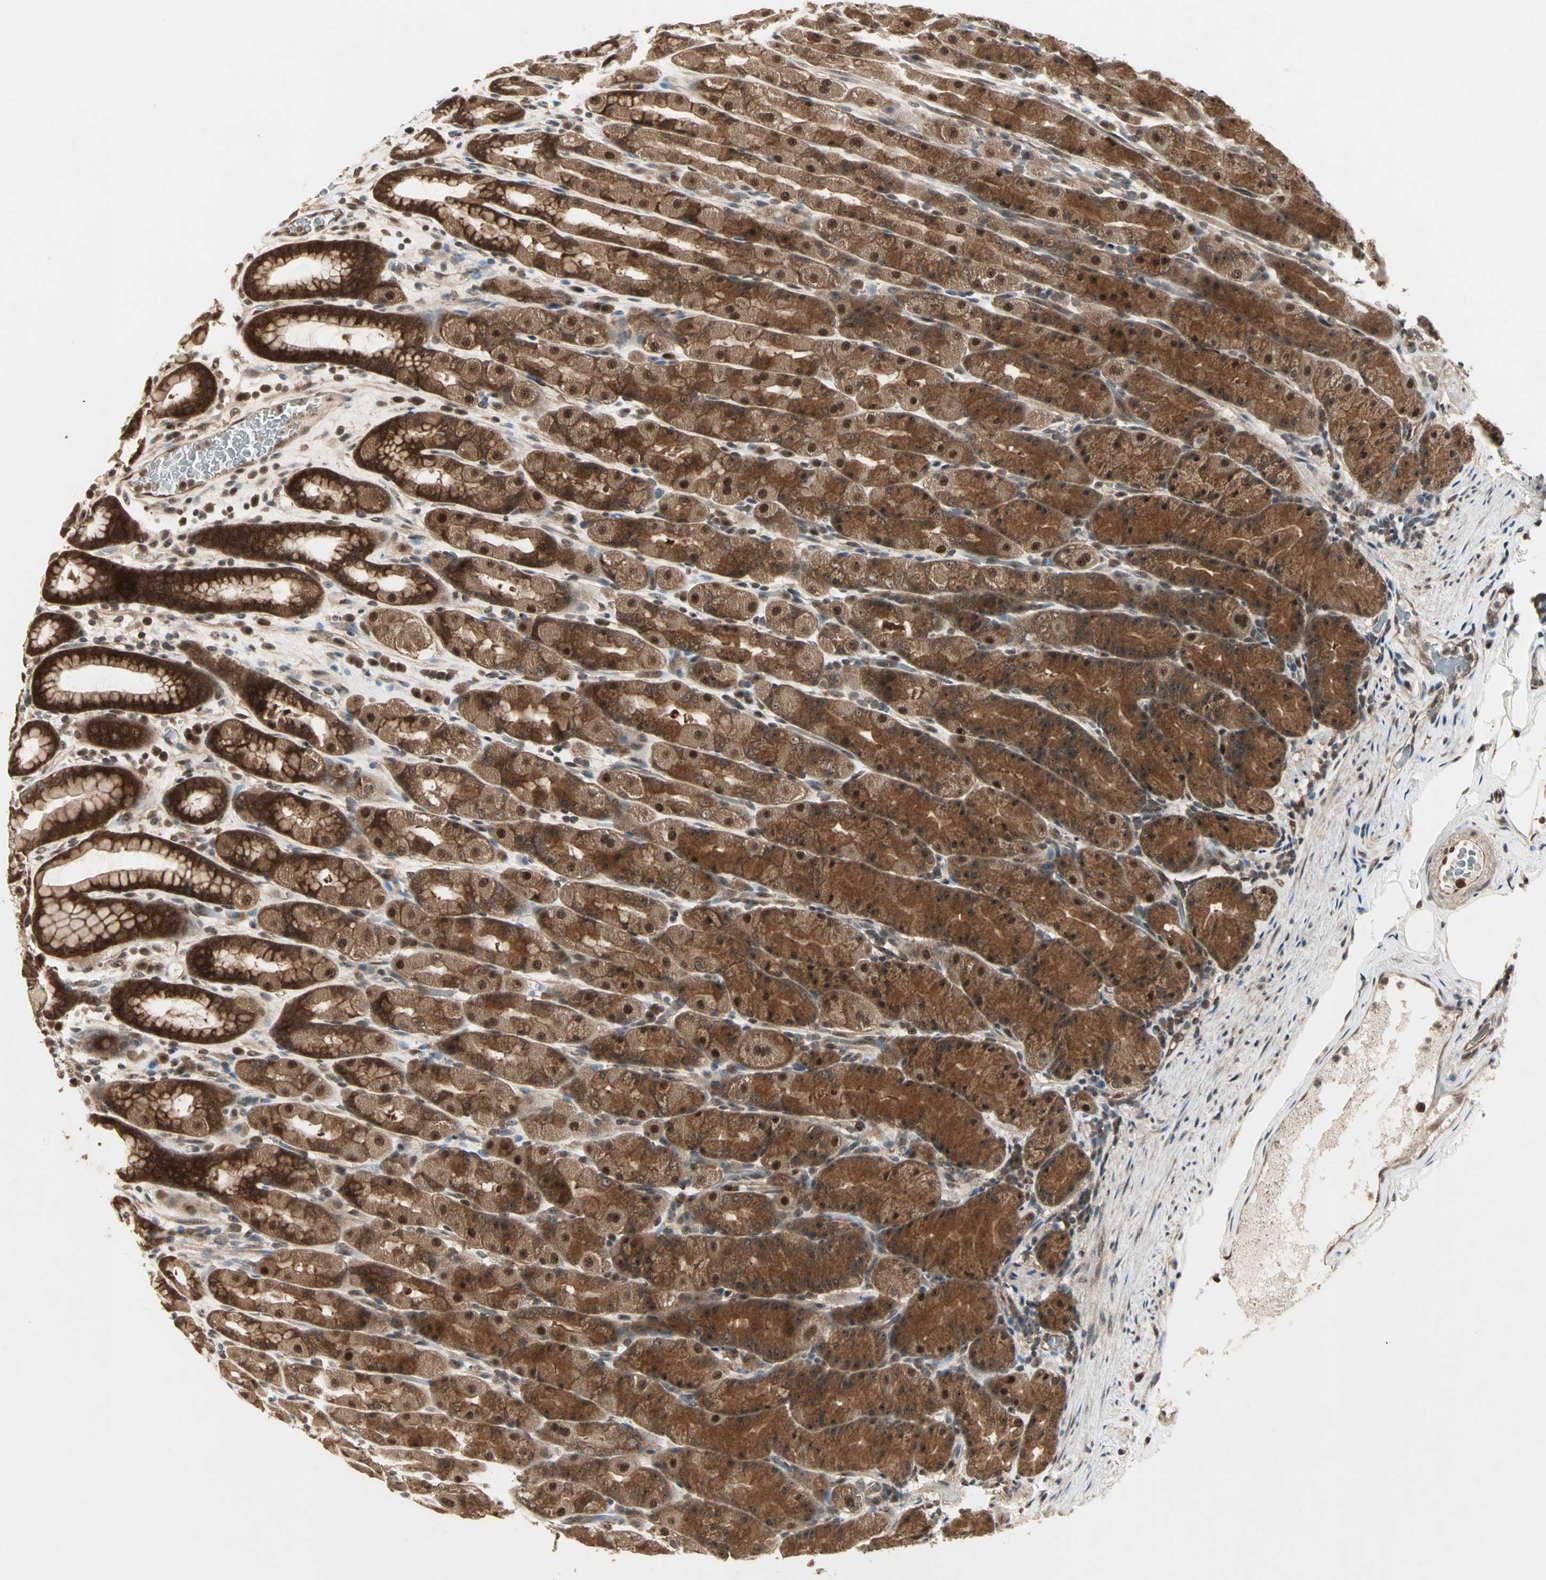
{"staining": {"intensity": "strong", "quantity": ">75%", "location": "cytoplasmic/membranous,nuclear"}, "tissue": "stomach", "cell_type": "Glandular cells", "image_type": "normal", "snomed": [{"axis": "morphology", "description": "Normal tissue, NOS"}, {"axis": "topography", "description": "Stomach, upper"}], "caption": "Immunohistochemistry (IHC) image of normal stomach: stomach stained using immunohistochemistry (IHC) reveals high levels of strong protein expression localized specifically in the cytoplasmic/membranous,nuclear of glandular cells, appearing as a cytoplasmic/membranous,nuclear brown color.", "gene": "CSNK2B", "patient": {"sex": "male", "age": 68}}